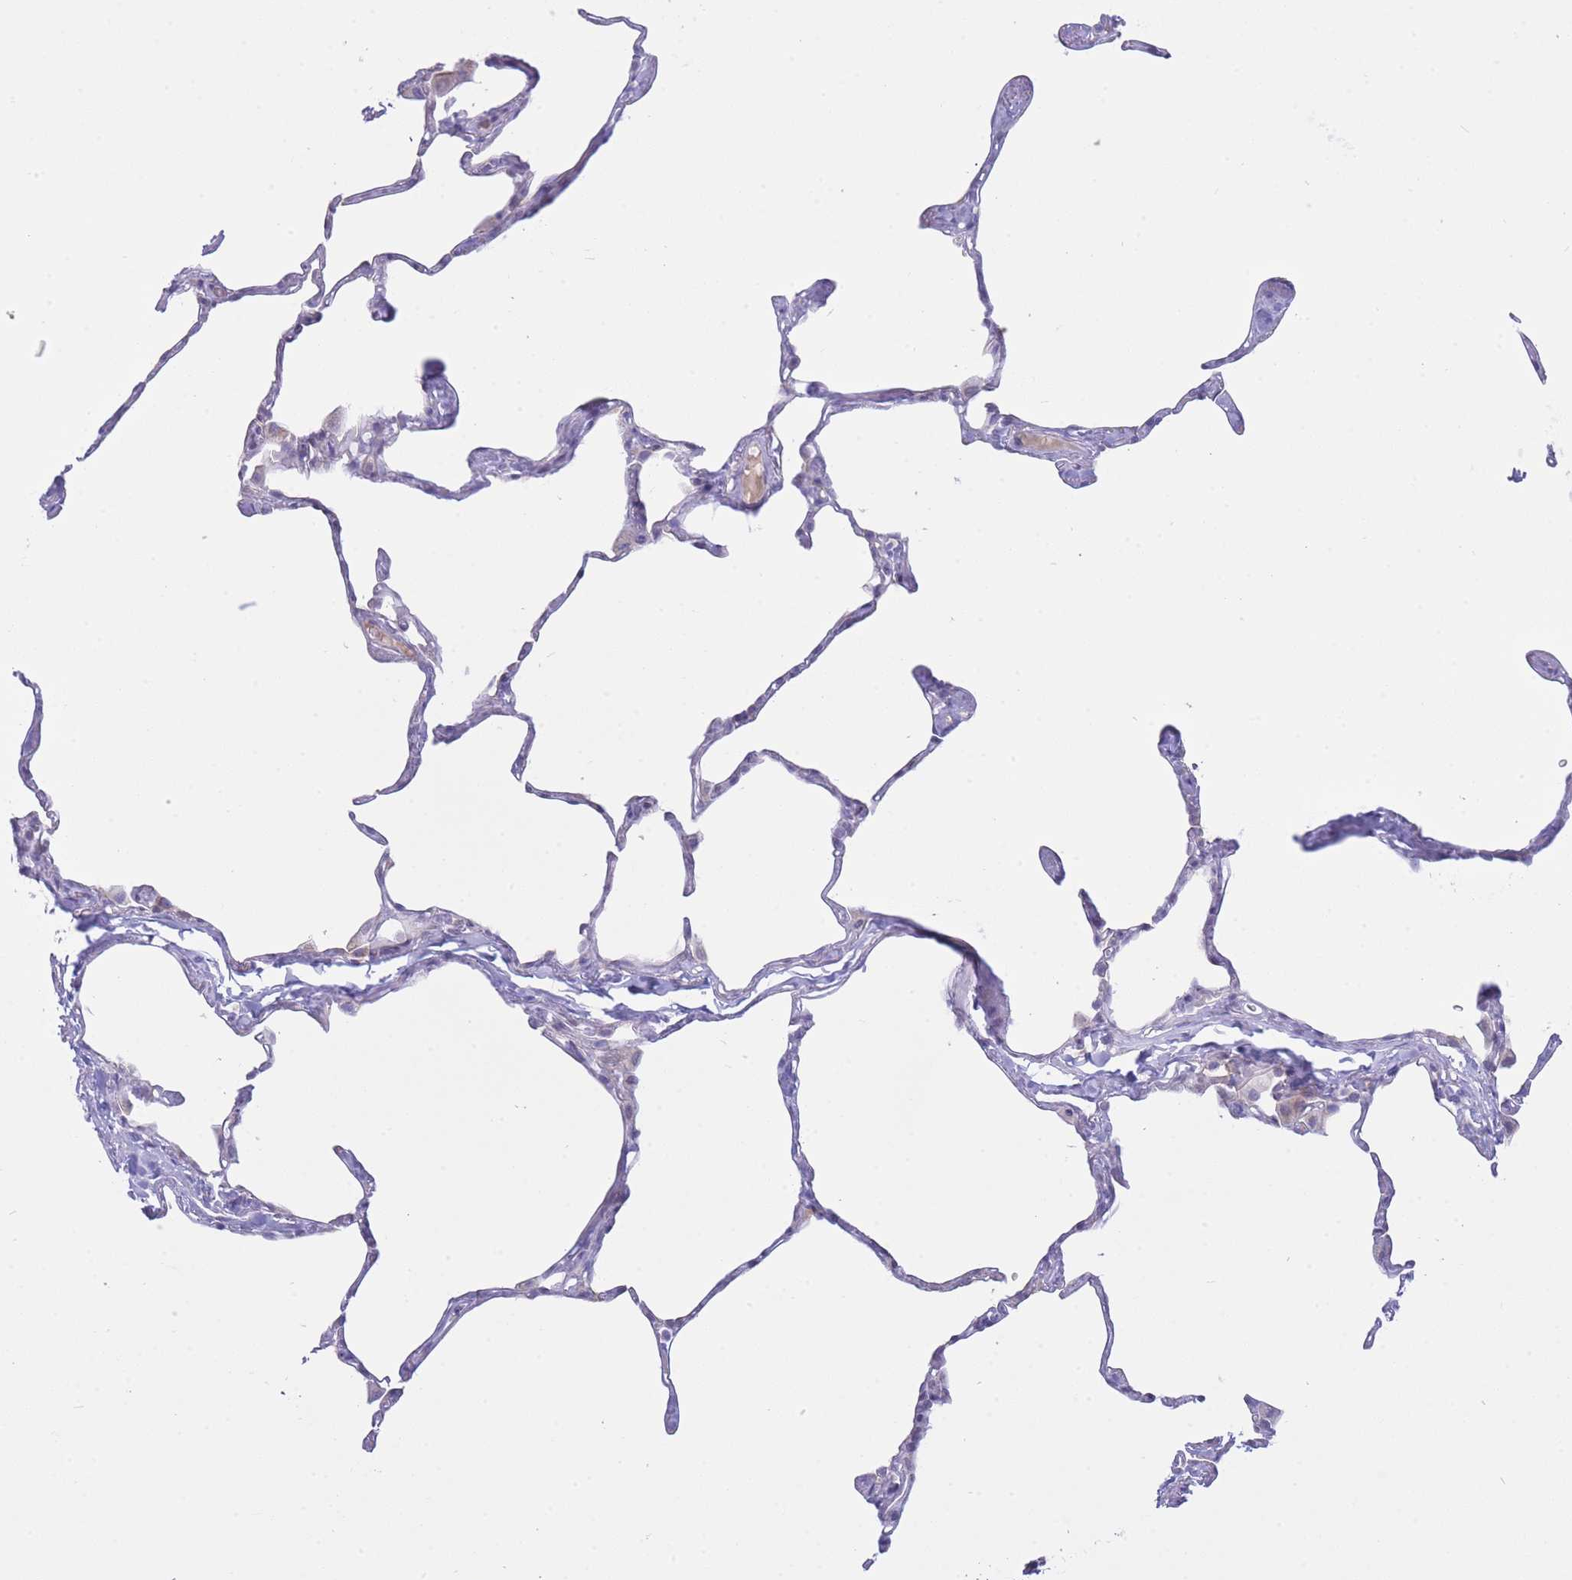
{"staining": {"intensity": "negative", "quantity": "none", "location": "none"}, "tissue": "lung", "cell_type": "Alveolar cells", "image_type": "normal", "snomed": [{"axis": "morphology", "description": "Normal tissue, NOS"}, {"axis": "topography", "description": "Lung"}], "caption": "The immunohistochemistry histopathology image has no significant staining in alveolar cells of lung. The staining is performed using DAB (3,3'-diaminobenzidine) brown chromogen with nuclei counter-stained in using hematoxylin.", "gene": "NANP", "patient": {"sex": "male", "age": 65}}